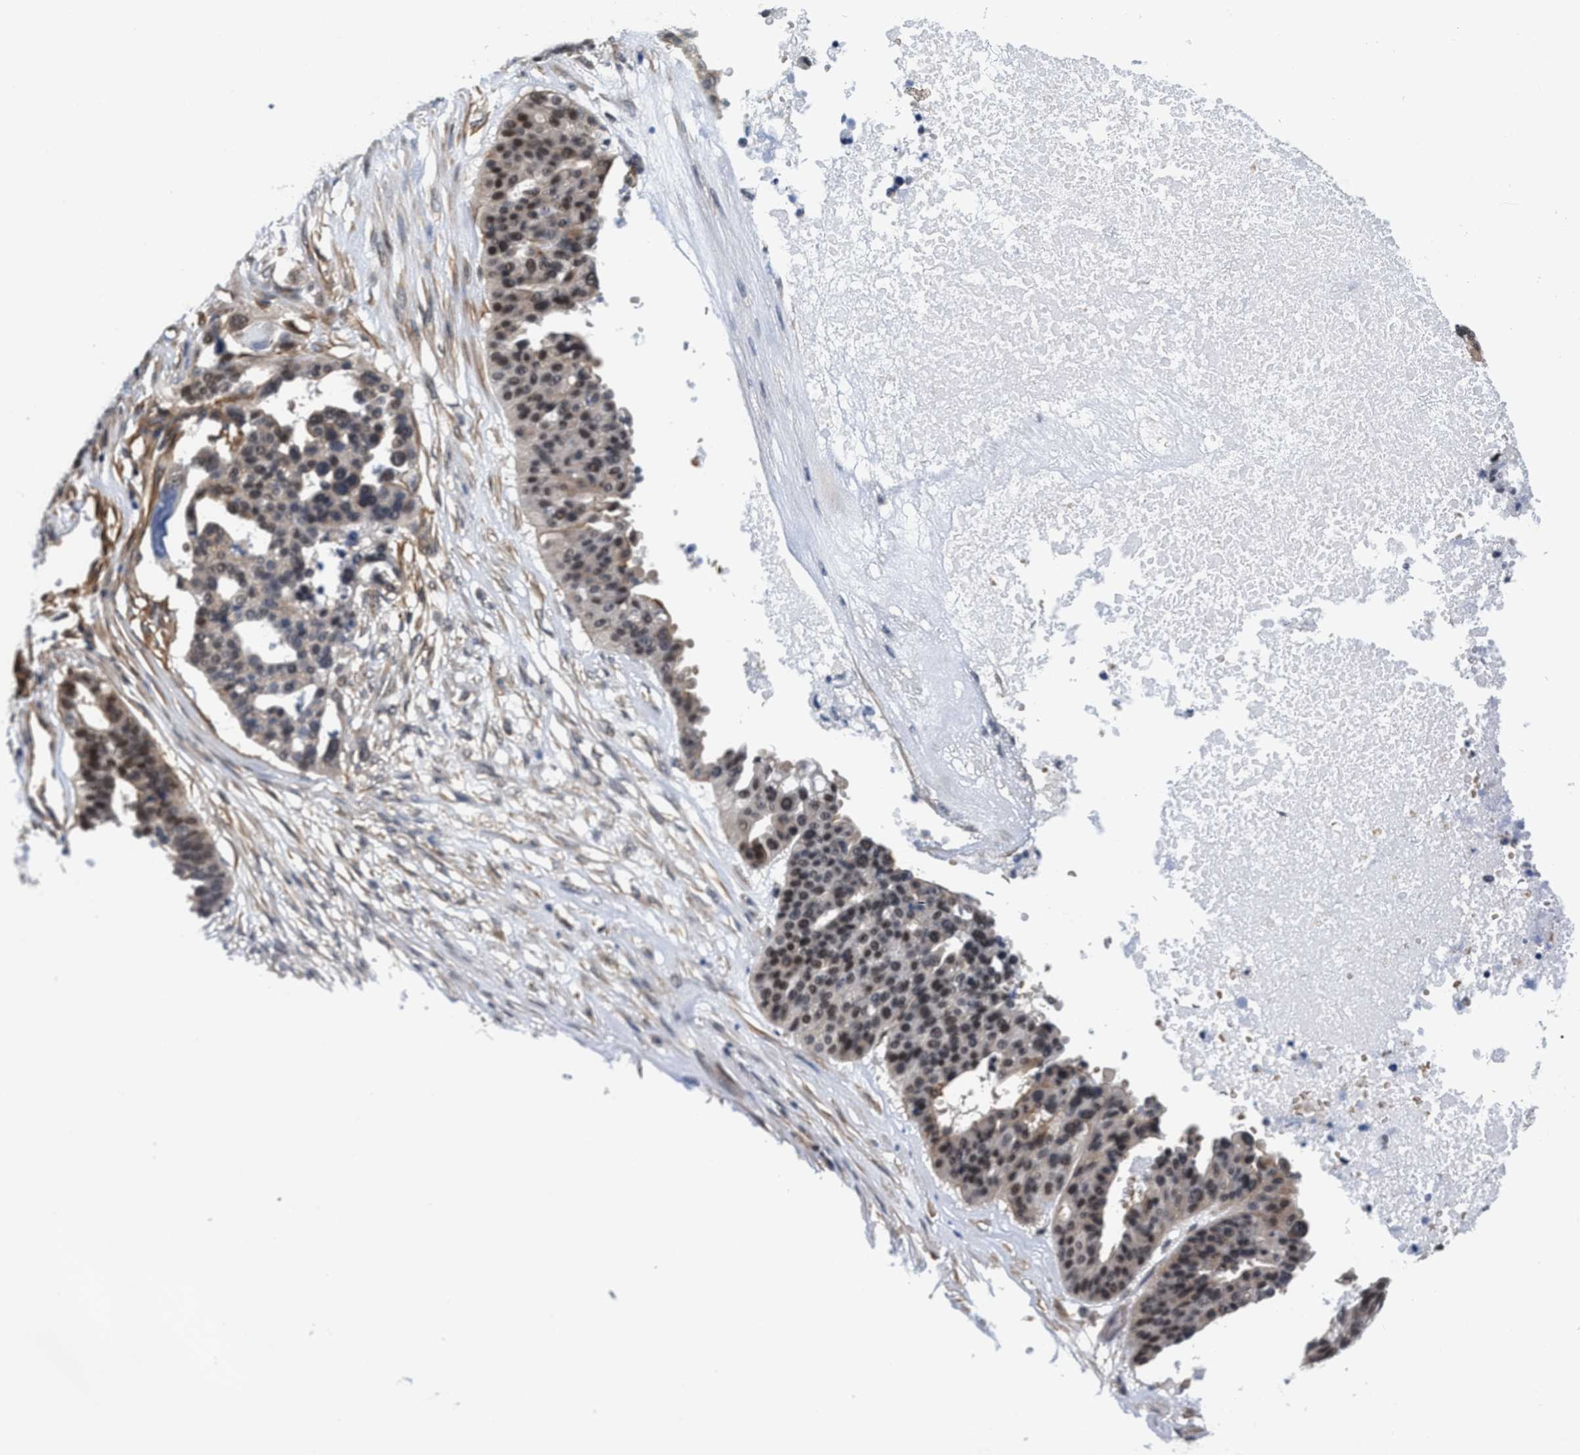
{"staining": {"intensity": "strong", "quantity": ">75%", "location": "cytoplasmic/membranous,nuclear"}, "tissue": "ovarian cancer", "cell_type": "Tumor cells", "image_type": "cancer", "snomed": [{"axis": "morphology", "description": "Cystadenocarcinoma, serous, NOS"}, {"axis": "topography", "description": "Ovary"}], "caption": "This is an image of IHC staining of ovarian cancer, which shows strong staining in the cytoplasmic/membranous and nuclear of tumor cells.", "gene": "GPRASP2", "patient": {"sex": "female", "age": 59}}